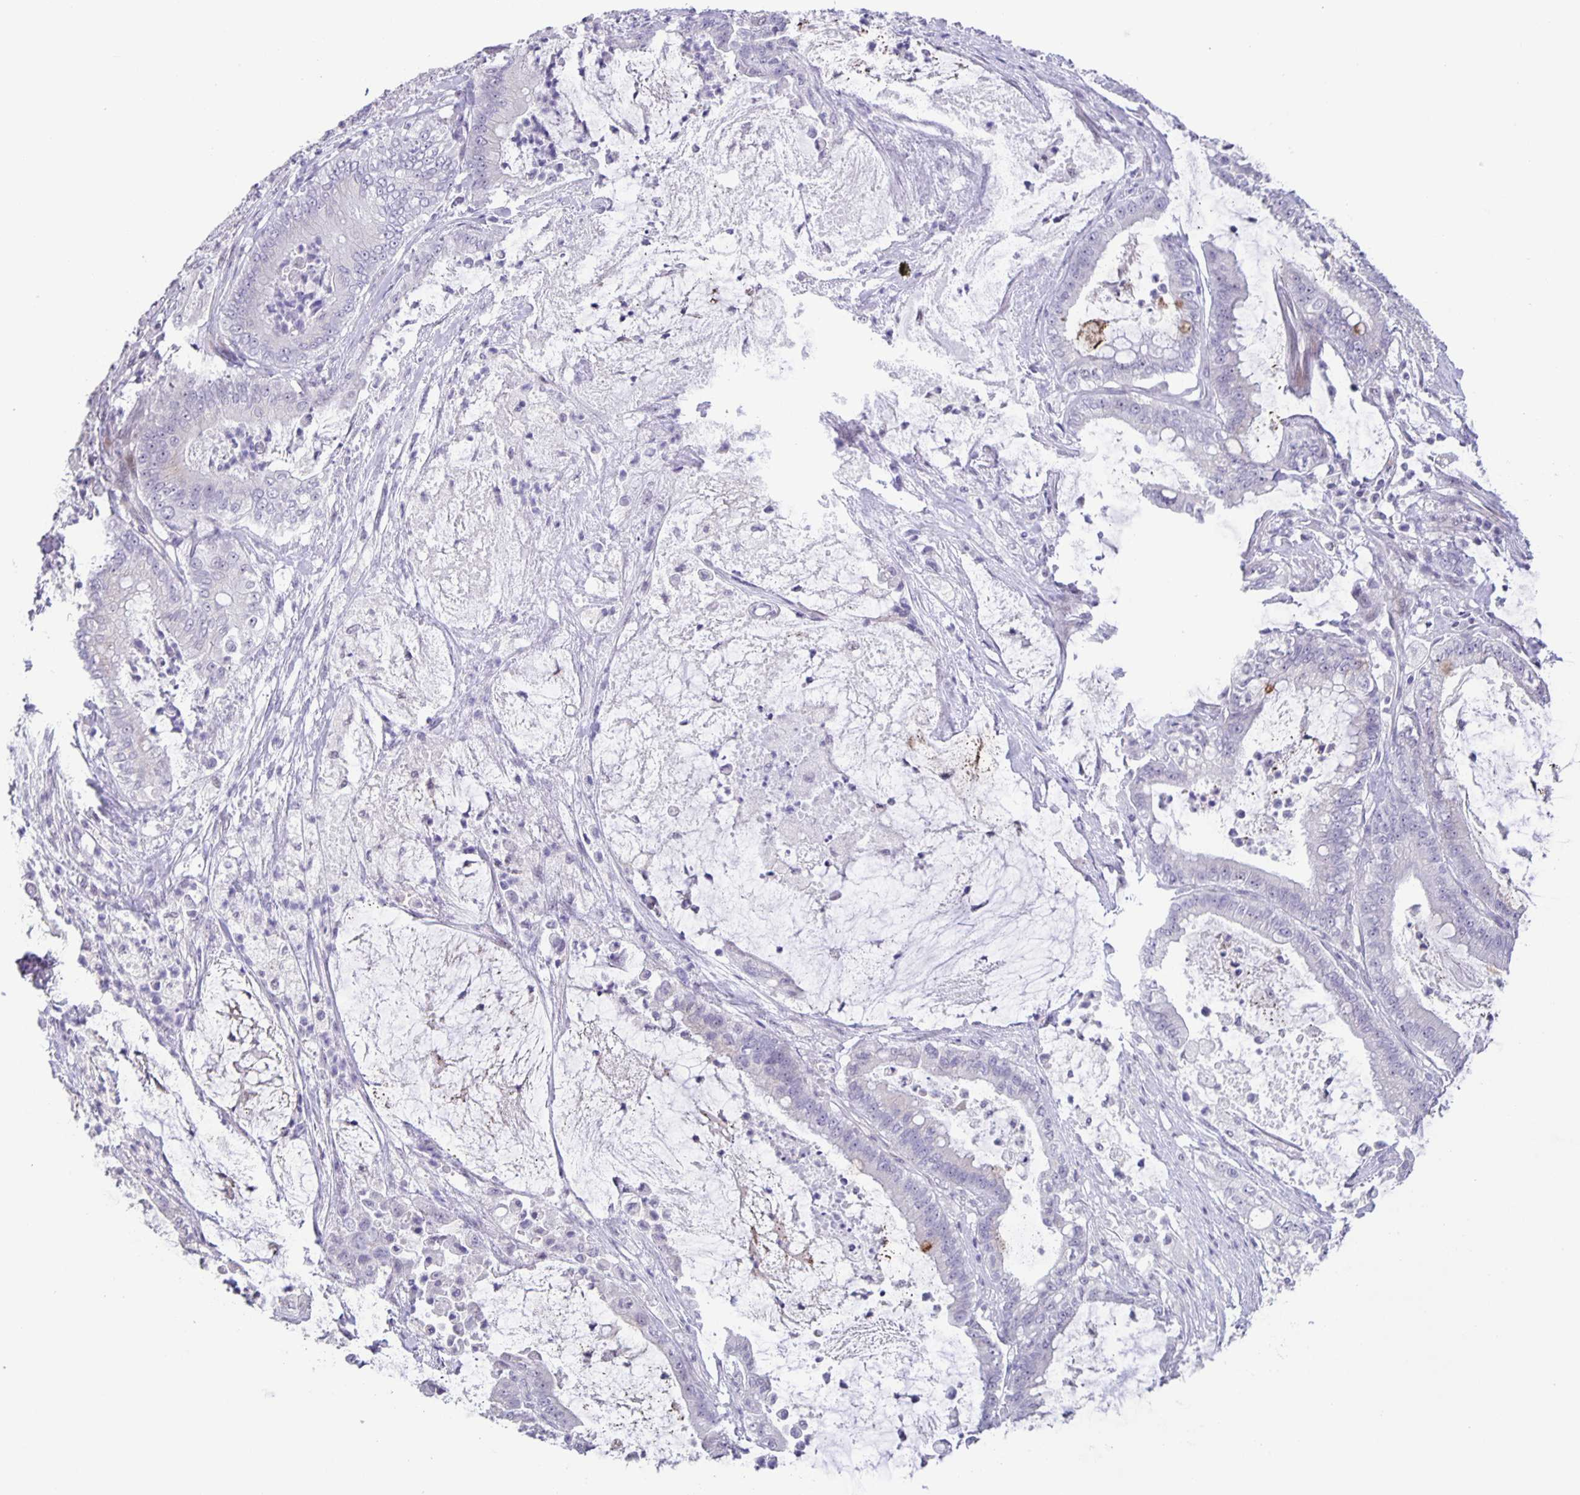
{"staining": {"intensity": "negative", "quantity": "none", "location": "none"}, "tissue": "pancreatic cancer", "cell_type": "Tumor cells", "image_type": "cancer", "snomed": [{"axis": "morphology", "description": "Adenocarcinoma, NOS"}, {"axis": "topography", "description": "Pancreas"}], "caption": "Immunohistochemical staining of adenocarcinoma (pancreatic) displays no significant staining in tumor cells.", "gene": "PHRF1", "patient": {"sex": "male", "age": 71}}